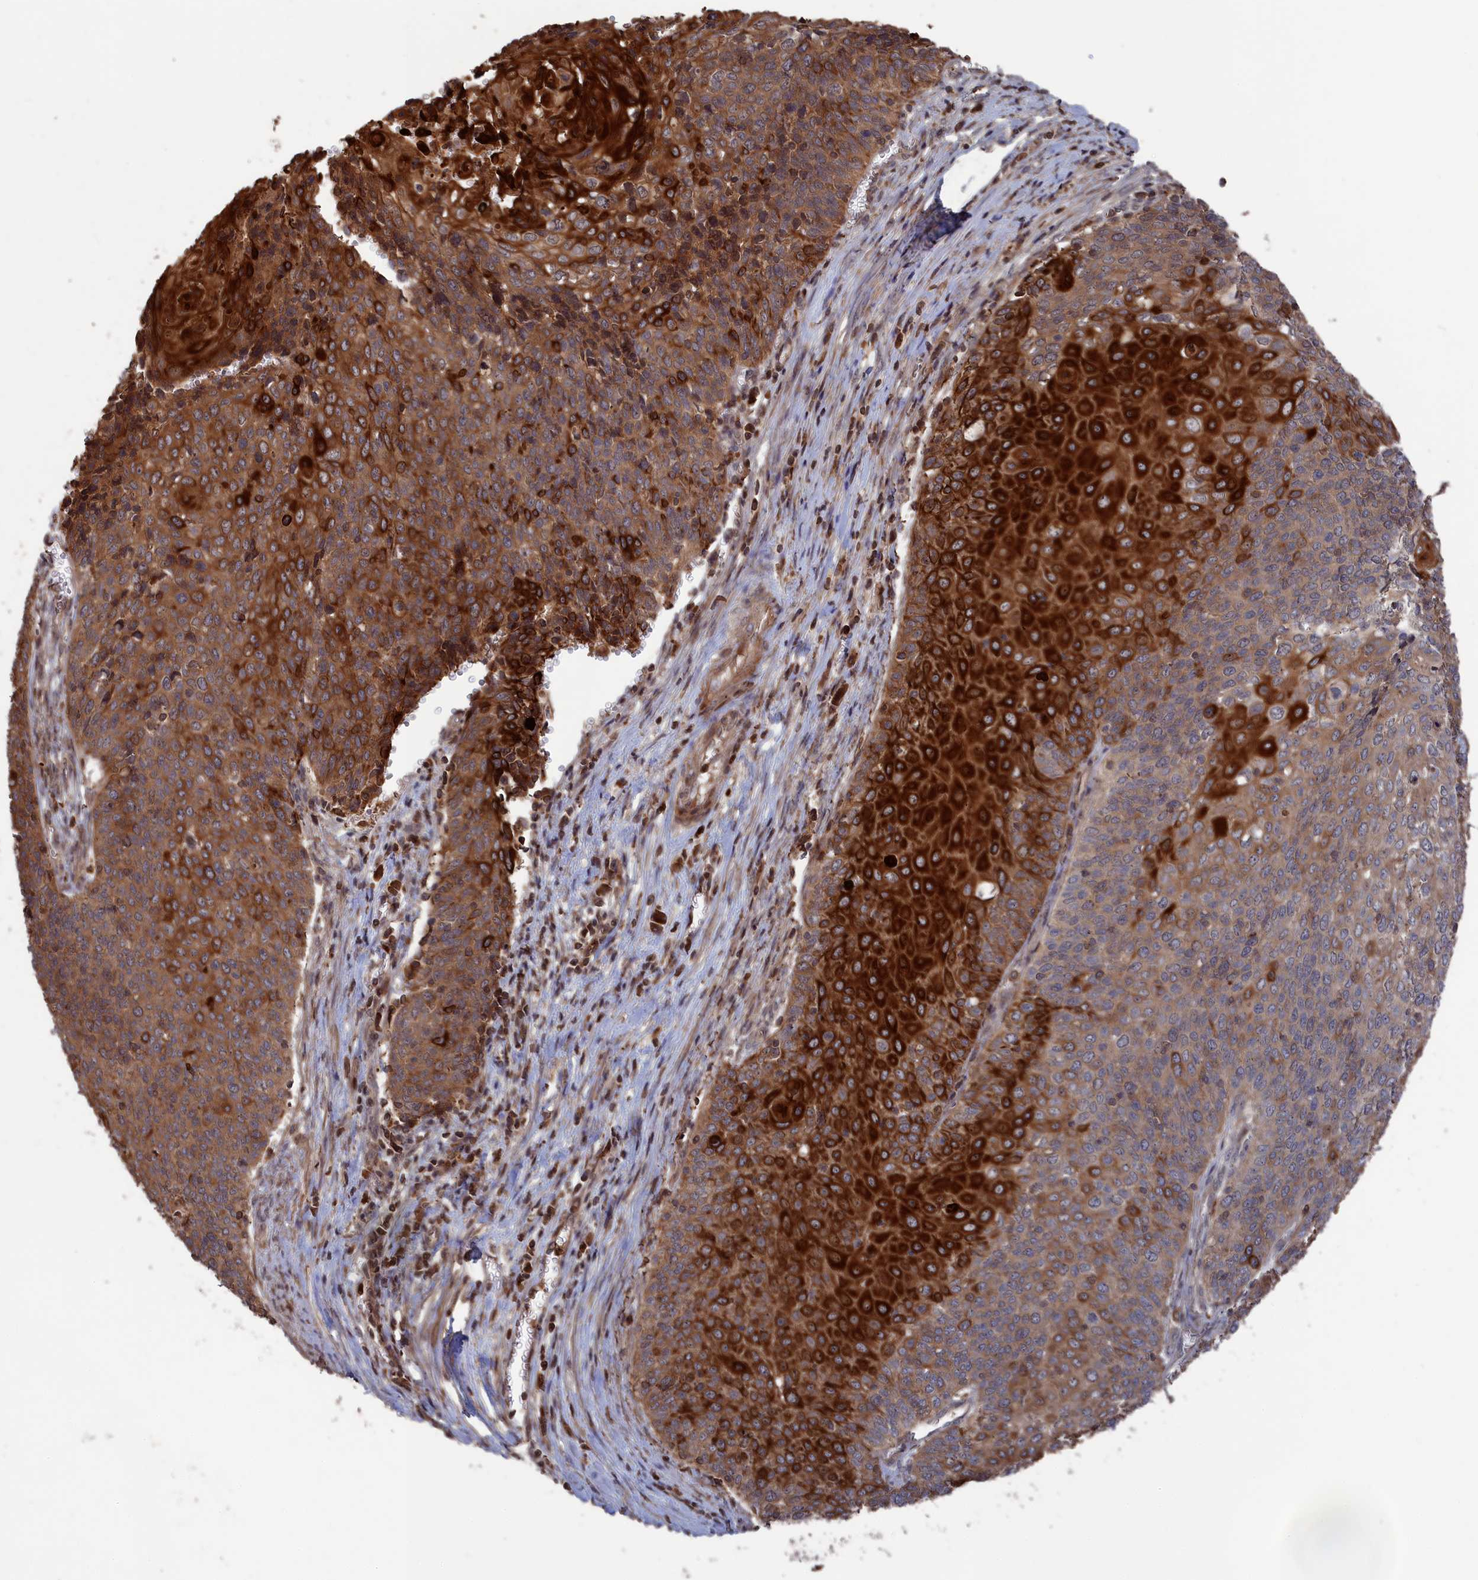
{"staining": {"intensity": "strong", "quantity": "25%-75%", "location": "cytoplasmic/membranous"}, "tissue": "cervical cancer", "cell_type": "Tumor cells", "image_type": "cancer", "snomed": [{"axis": "morphology", "description": "Squamous cell carcinoma, NOS"}, {"axis": "topography", "description": "Cervix"}], "caption": "Immunohistochemical staining of human cervical cancer demonstrates strong cytoplasmic/membranous protein expression in about 25%-75% of tumor cells.", "gene": "PLA2G15", "patient": {"sex": "female", "age": 39}}